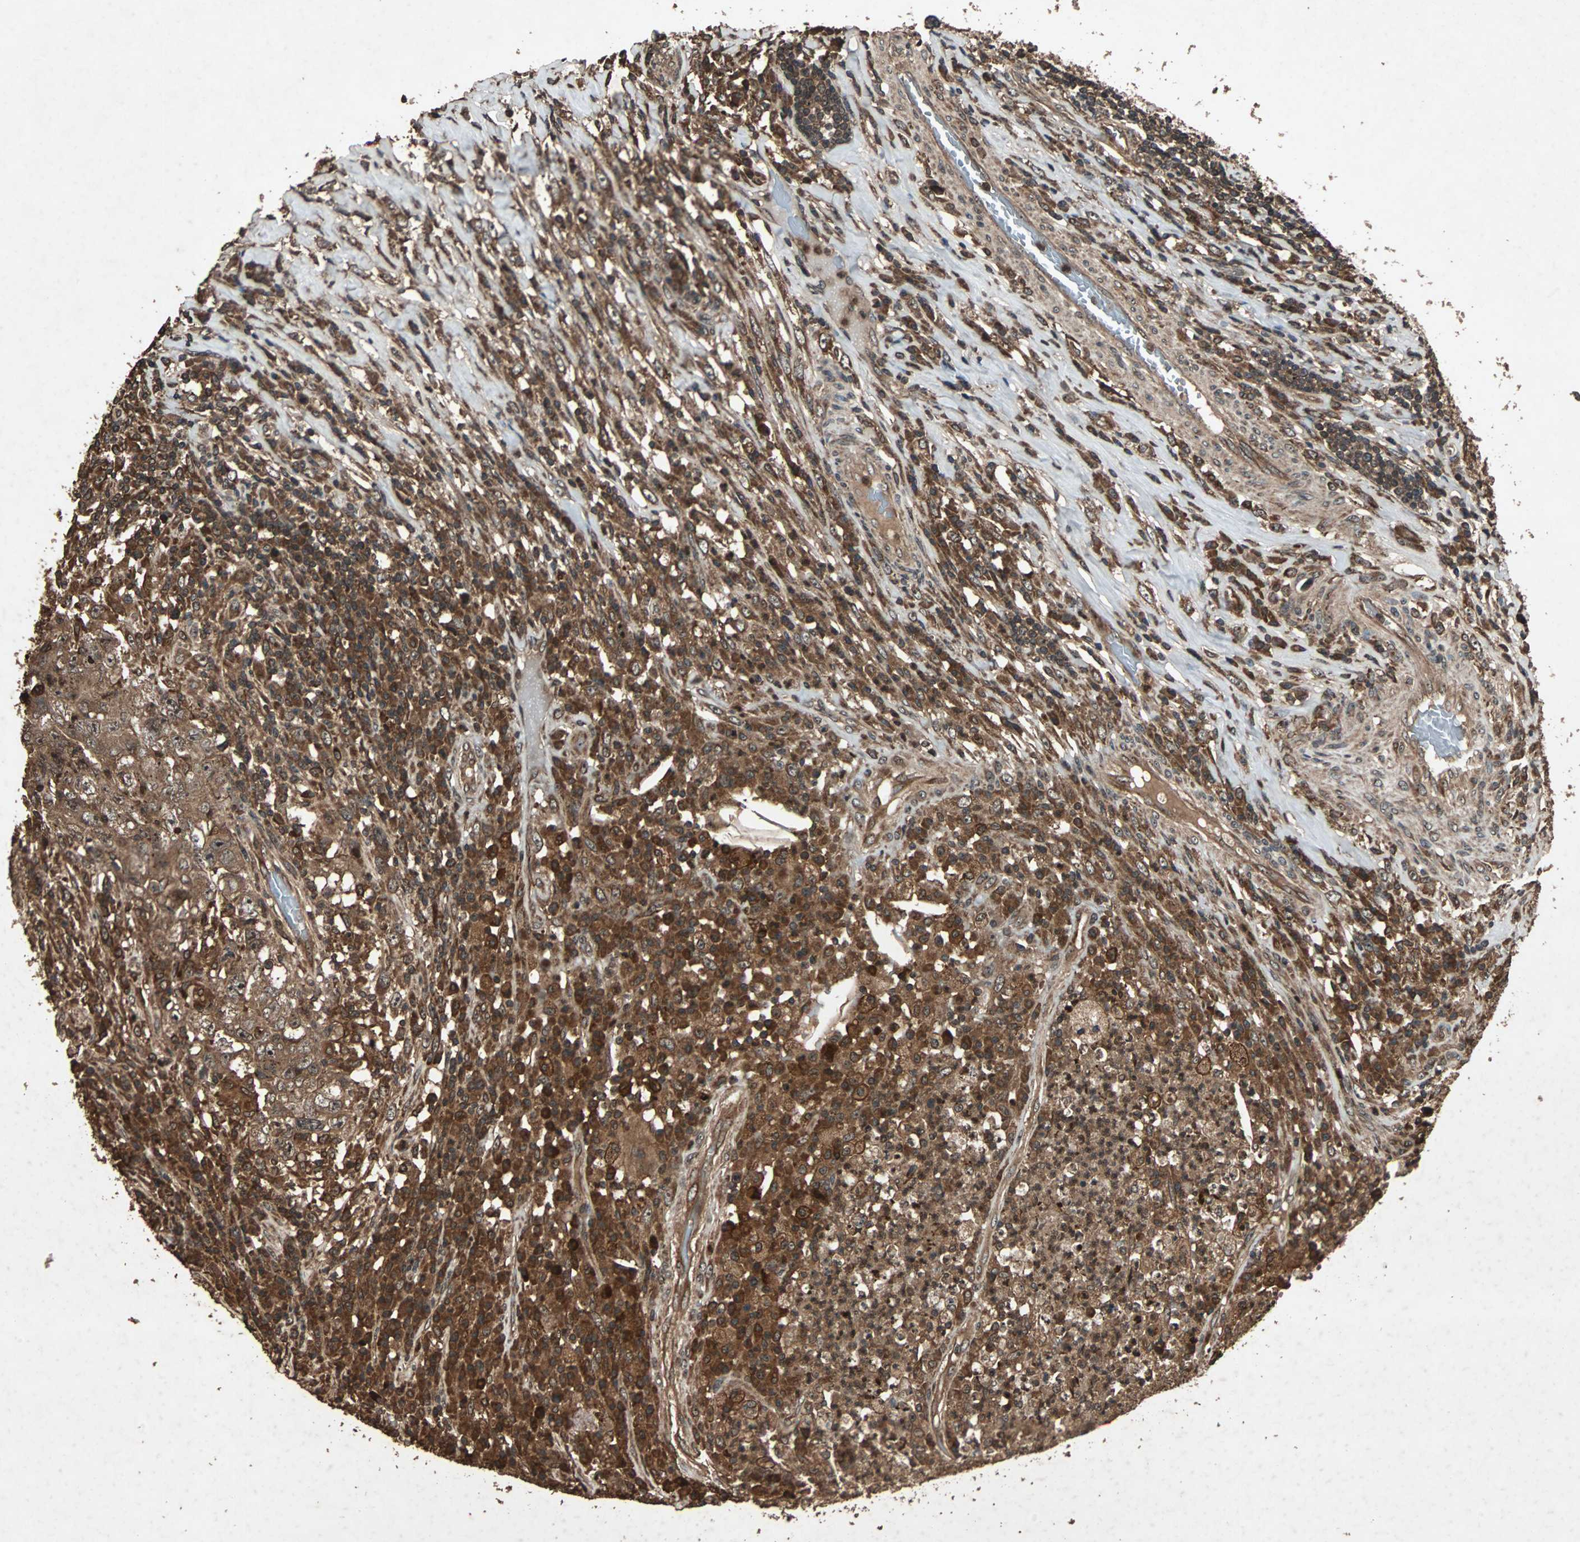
{"staining": {"intensity": "strong", "quantity": ">75%", "location": "cytoplasmic/membranous"}, "tissue": "testis cancer", "cell_type": "Tumor cells", "image_type": "cancer", "snomed": [{"axis": "morphology", "description": "Necrosis, NOS"}, {"axis": "morphology", "description": "Carcinoma, Embryonal, NOS"}, {"axis": "topography", "description": "Testis"}], "caption": "Brown immunohistochemical staining in testis cancer (embryonal carcinoma) reveals strong cytoplasmic/membranous expression in approximately >75% of tumor cells. The staining is performed using DAB brown chromogen to label protein expression. The nuclei are counter-stained blue using hematoxylin.", "gene": "LAMTOR5", "patient": {"sex": "male", "age": 19}}